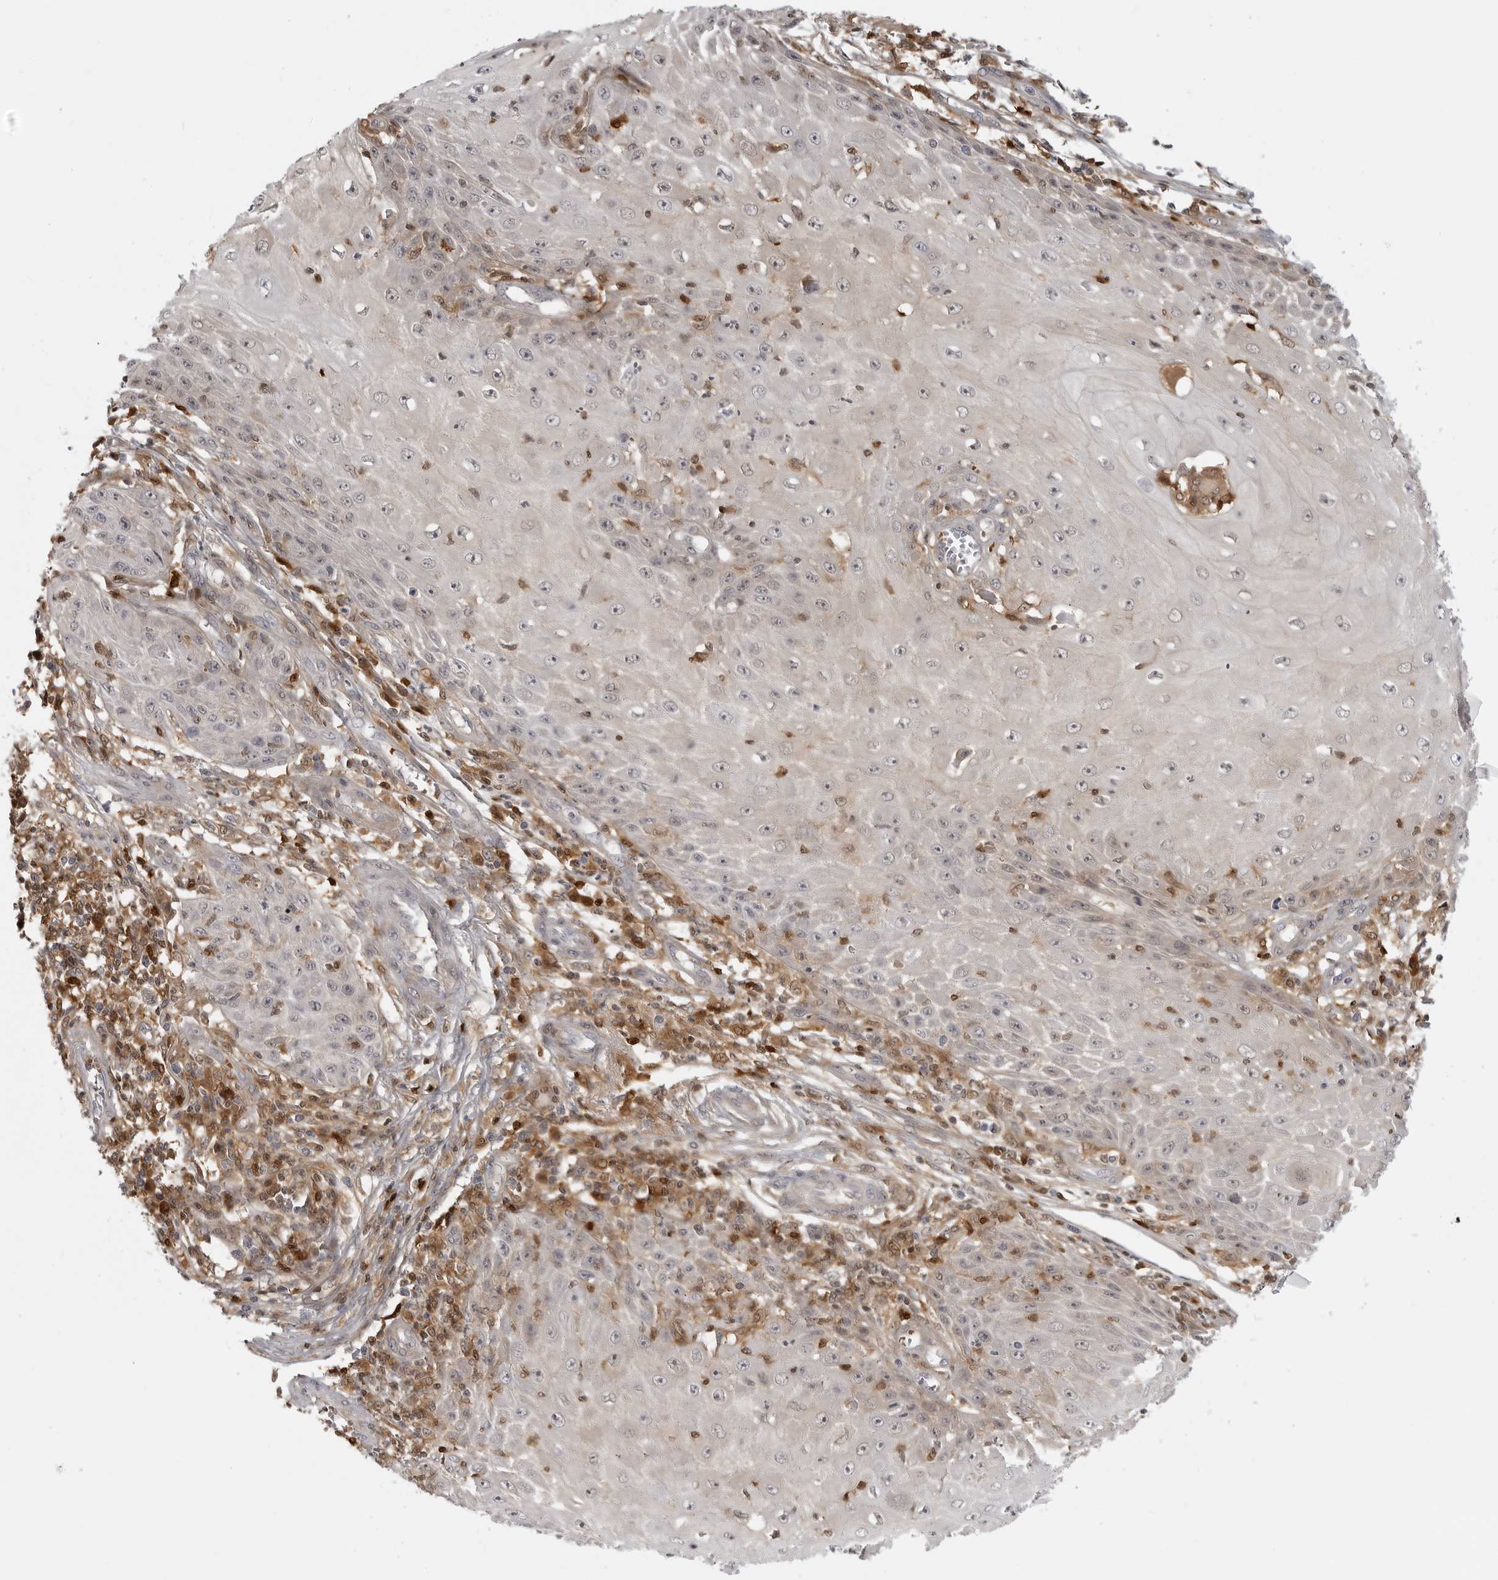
{"staining": {"intensity": "negative", "quantity": "none", "location": "none"}, "tissue": "skin cancer", "cell_type": "Tumor cells", "image_type": "cancer", "snomed": [{"axis": "morphology", "description": "Squamous cell carcinoma, NOS"}, {"axis": "topography", "description": "Skin"}], "caption": "IHC histopathology image of neoplastic tissue: skin cancer (squamous cell carcinoma) stained with DAB displays no significant protein staining in tumor cells.", "gene": "CTIF", "patient": {"sex": "female", "age": 73}}